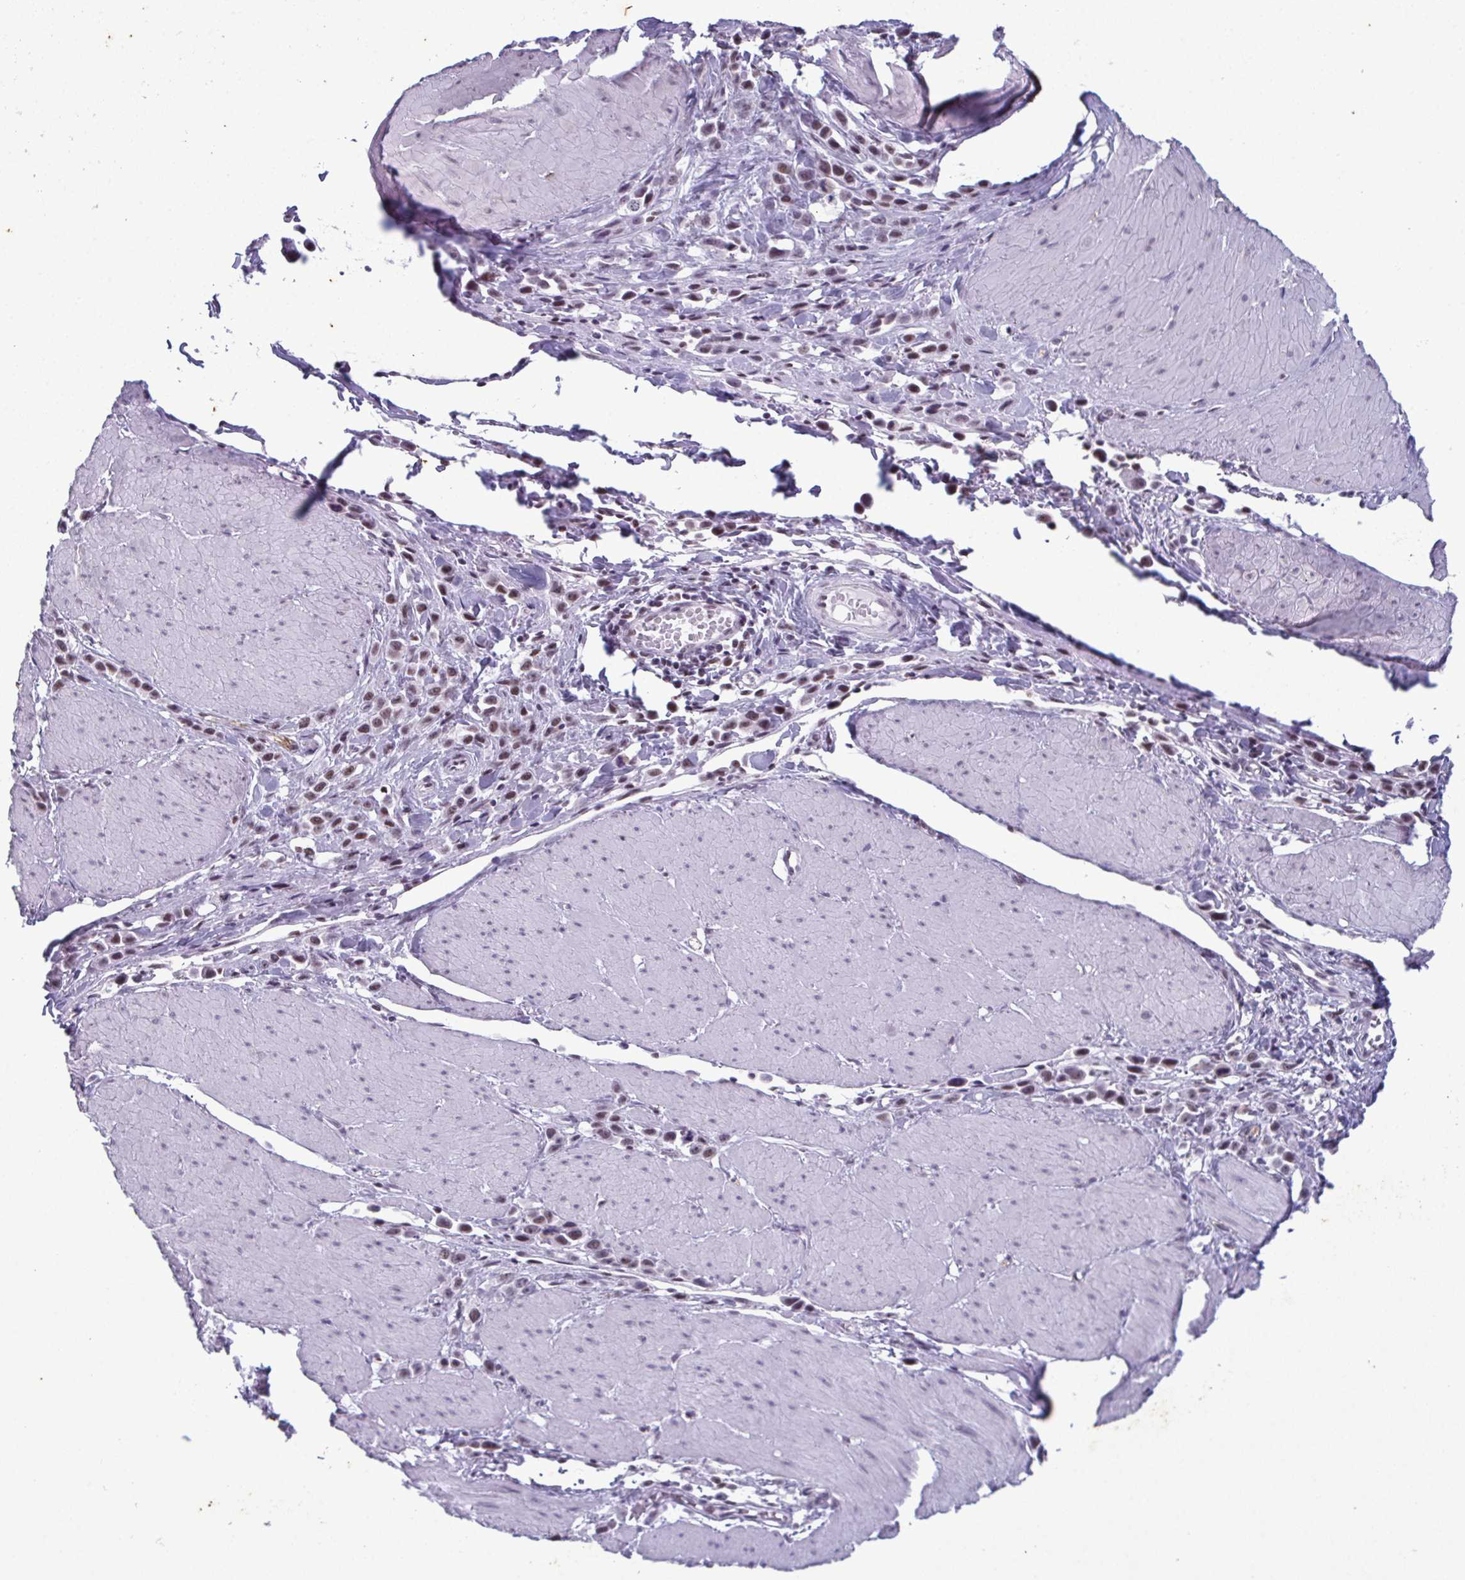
{"staining": {"intensity": "moderate", "quantity": ">75%", "location": "nuclear"}, "tissue": "stomach cancer", "cell_type": "Tumor cells", "image_type": "cancer", "snomed": [{"axis": "morphology", "description": "Adenocarcinoma, NOS"}, {"axis": "topography", "description": "Stomach"}], "caption": "The micrograph exhibits staining of stomach cancer (adenocarcinoma), revealing moderate nuclear protein positivity (brown color) within tumor cells. (IHC, brightfield microscopy, high magnification).", "gene": "RBM7", "patient": {"sex": "male", "age": 47}}